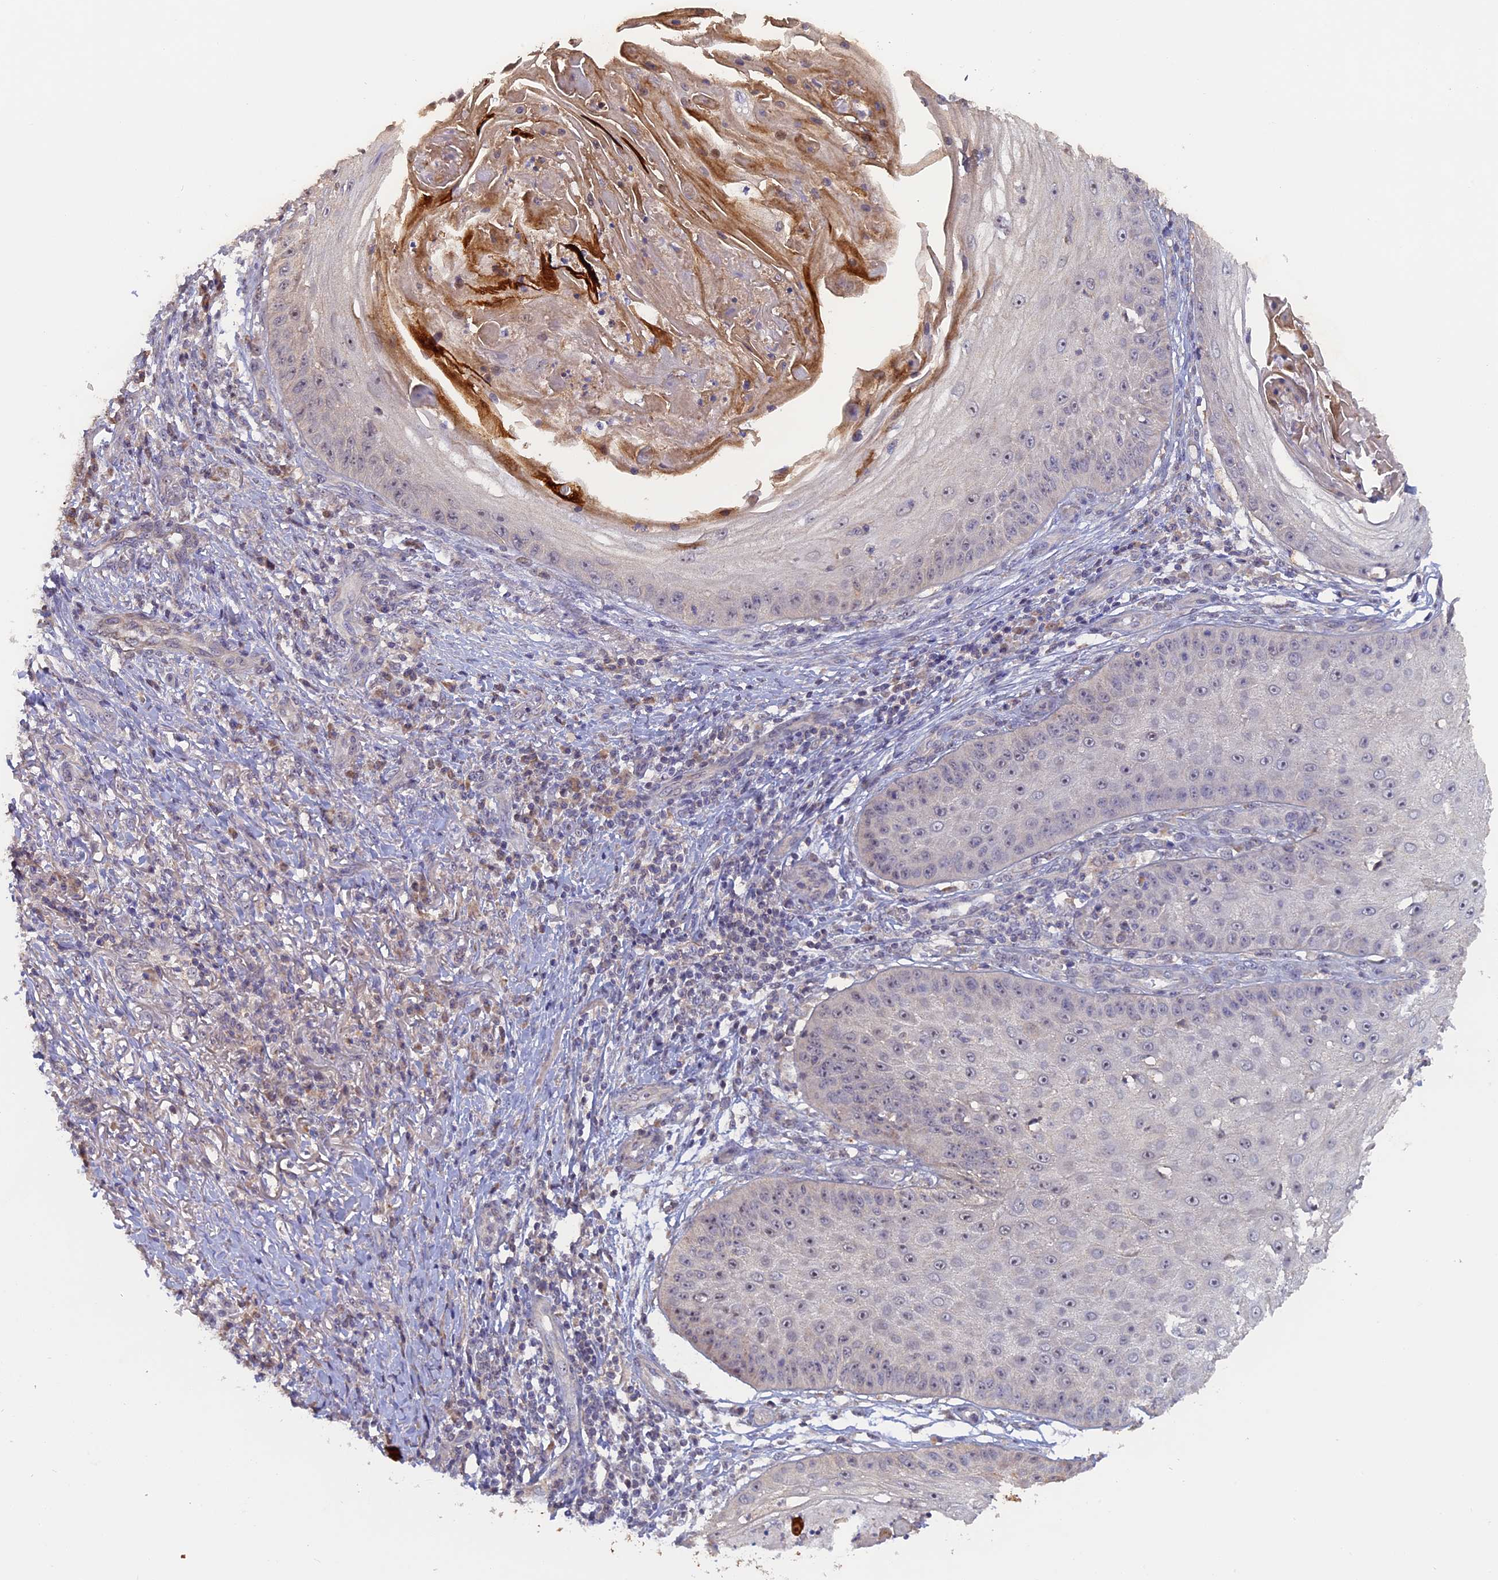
{"staining": {"intensity": "negative", "quantity": "none", "location": "none"}, "tissue": "skin cancer", "cell_type": "Tumor cells", "image_type": "cancer", "snomed": [{"axis": "morphology", "description": "Squamous cell carcinoma, NOS"}, {"axis": "topography", "description": "Skin"}], "caption": "This is an immunohistochemistry photomicrograph of skin cancer. There is no expression in tumor cells.", "gene": "FAM98C", "patient": {"sex": "male", "age": 70}}